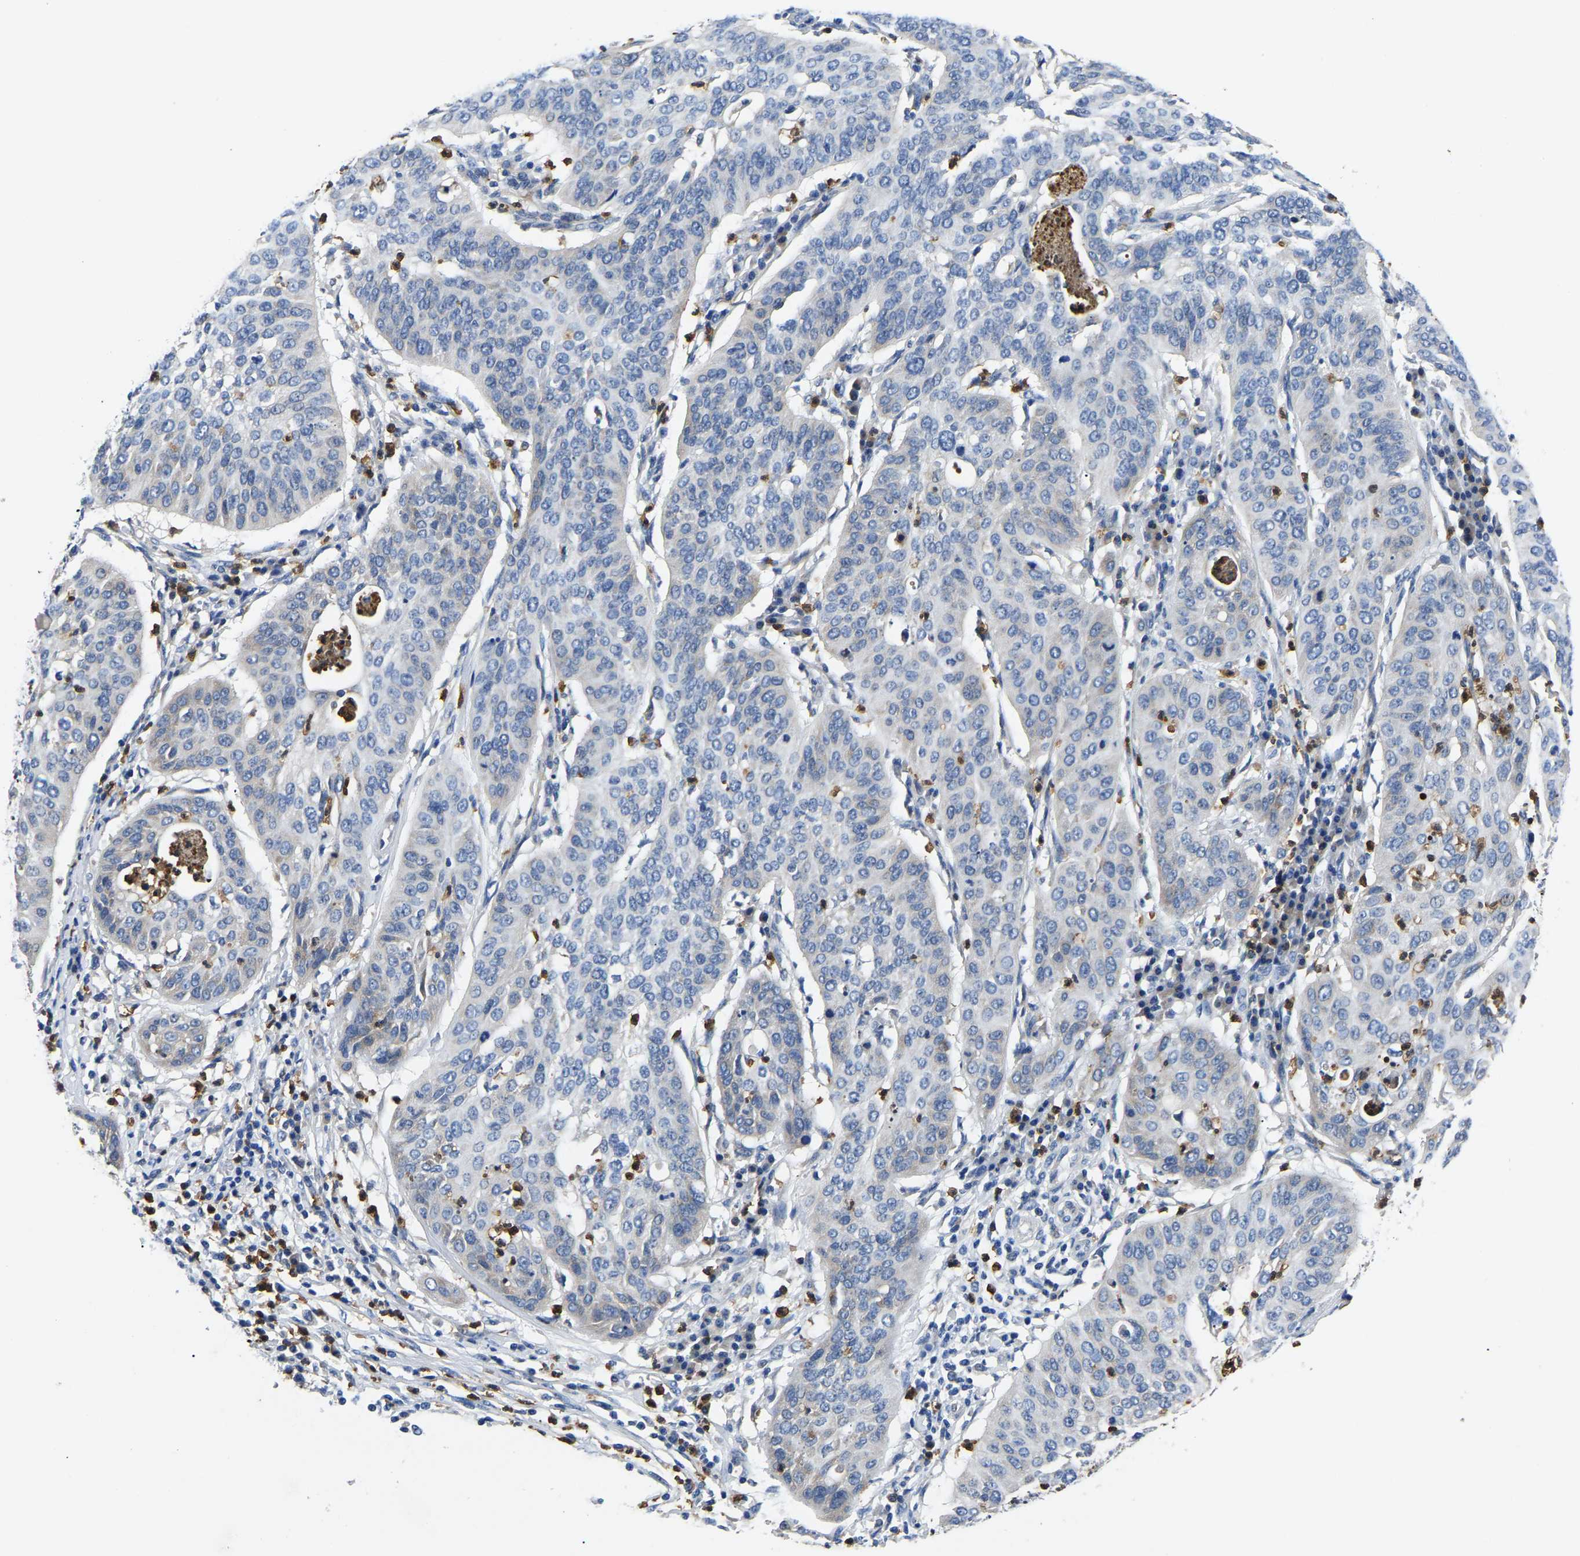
{"staining": {"intensity": "negative", "quantity": "none", "location": "none"}, "tissue": "cervical cancer", "cell_type": "Tumor cells", "image_type": "cancer", "snomed": [{"axis": "morphology", "description": "Normal tissue, NOS"}, {"axis": "morphology", "description": "Squamous cell carcinoma, NOS"}, {"axis": "topography", "description": "Cervix"}], "caption": "The image shows no significant expression in tumor cells of cervical cancer.", "gene": "TOR1B", "patient": {"sex": "female", "age": 39}}